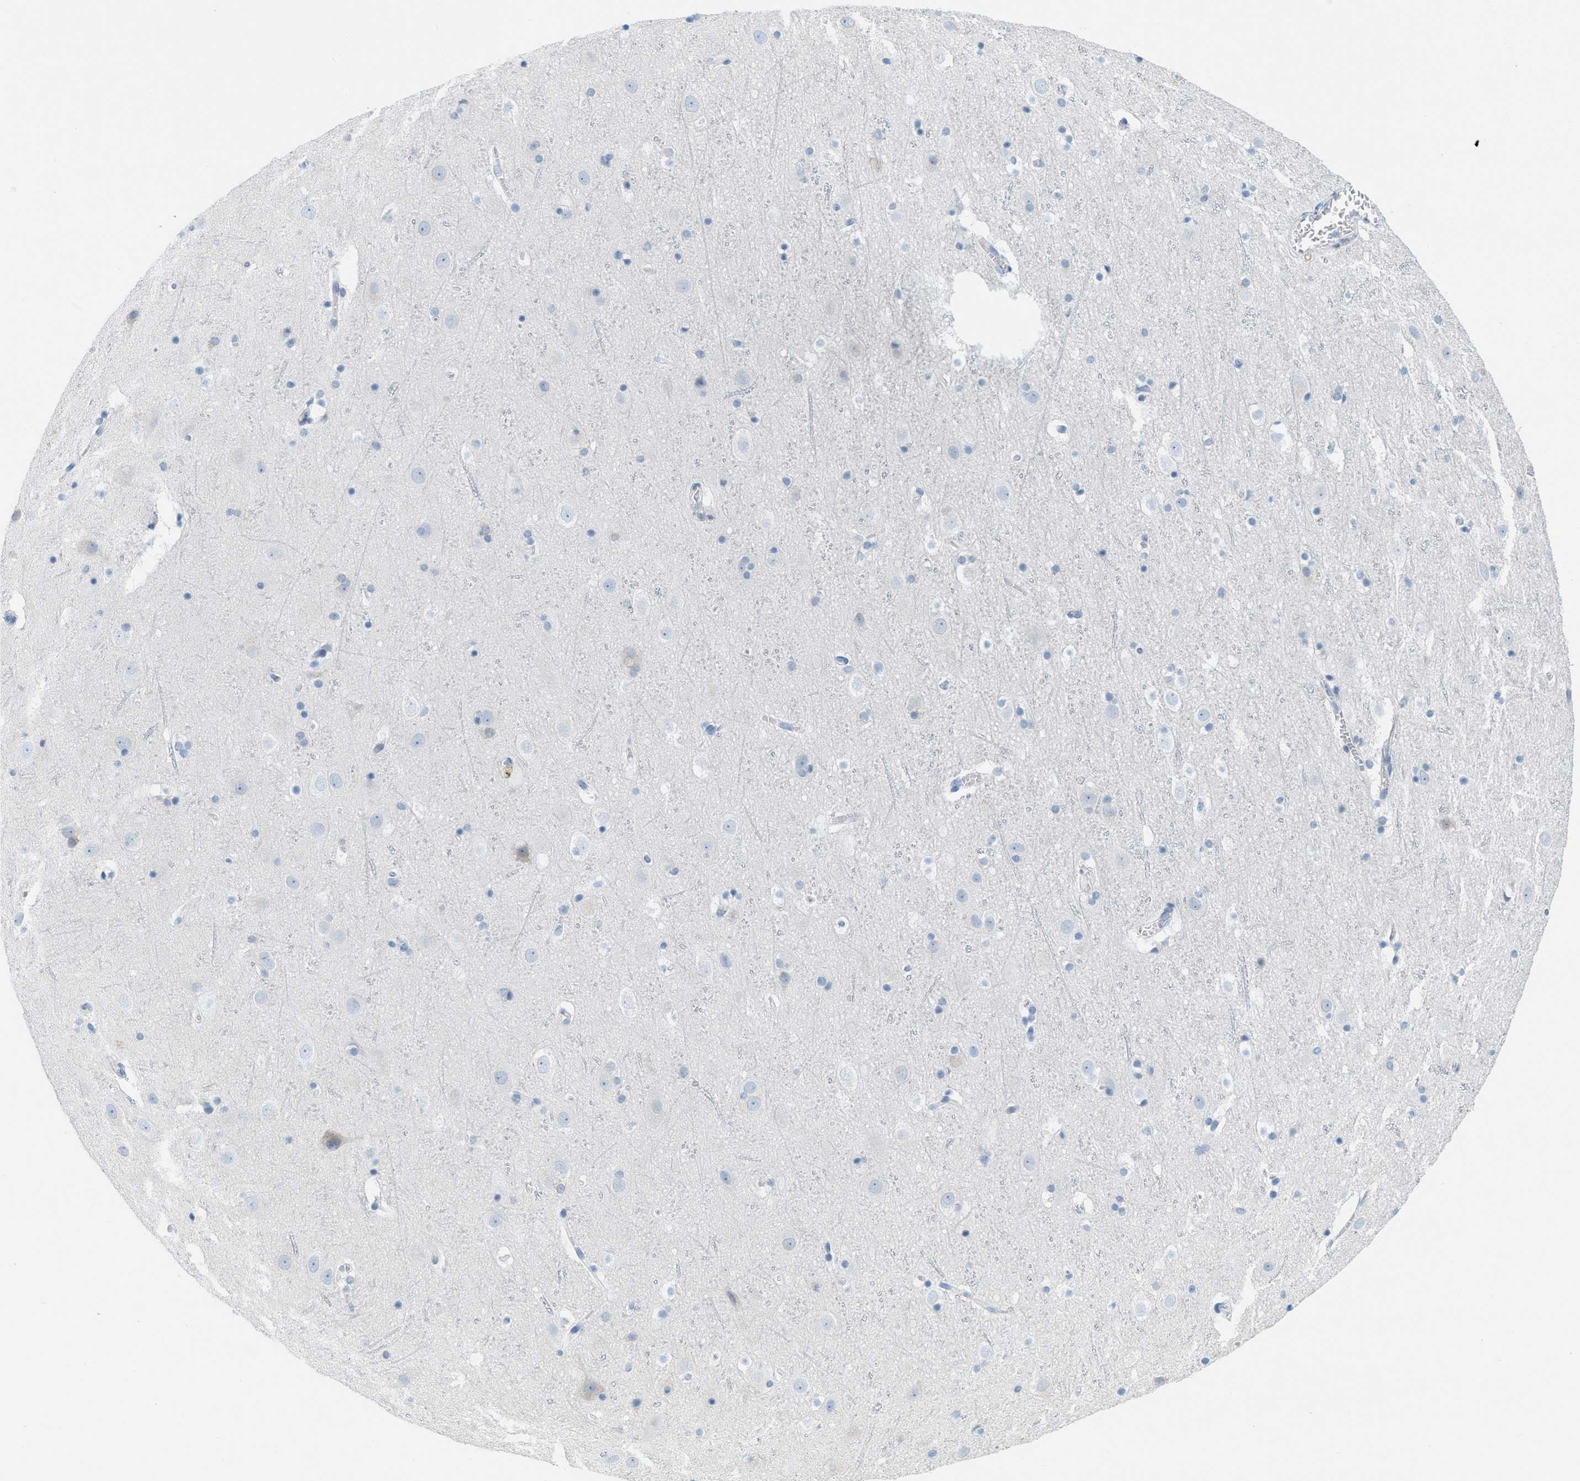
{"staining": {"intensity": "negative", "quantity": "none", "location": "none"}, "tissue": "cerebral cortex", "cell_type": "Endothelial cells", "image_type": "normal", "snomed": [{"axis": "morphology", "description": "Normal tissue, NOS"}, {"axis": "topography", "description": "Cerebral cortex"}], "caption": "Endothelial cells show no significant expression in benign cerebral cortex. The staining was performed using DAB to visualize the protein expression in brown, while the nuclei were stained in blue with hematoxylin (Magnification: 20x).", "gene": "TEX264", "patient": {"sex": "male", "age": 45}}